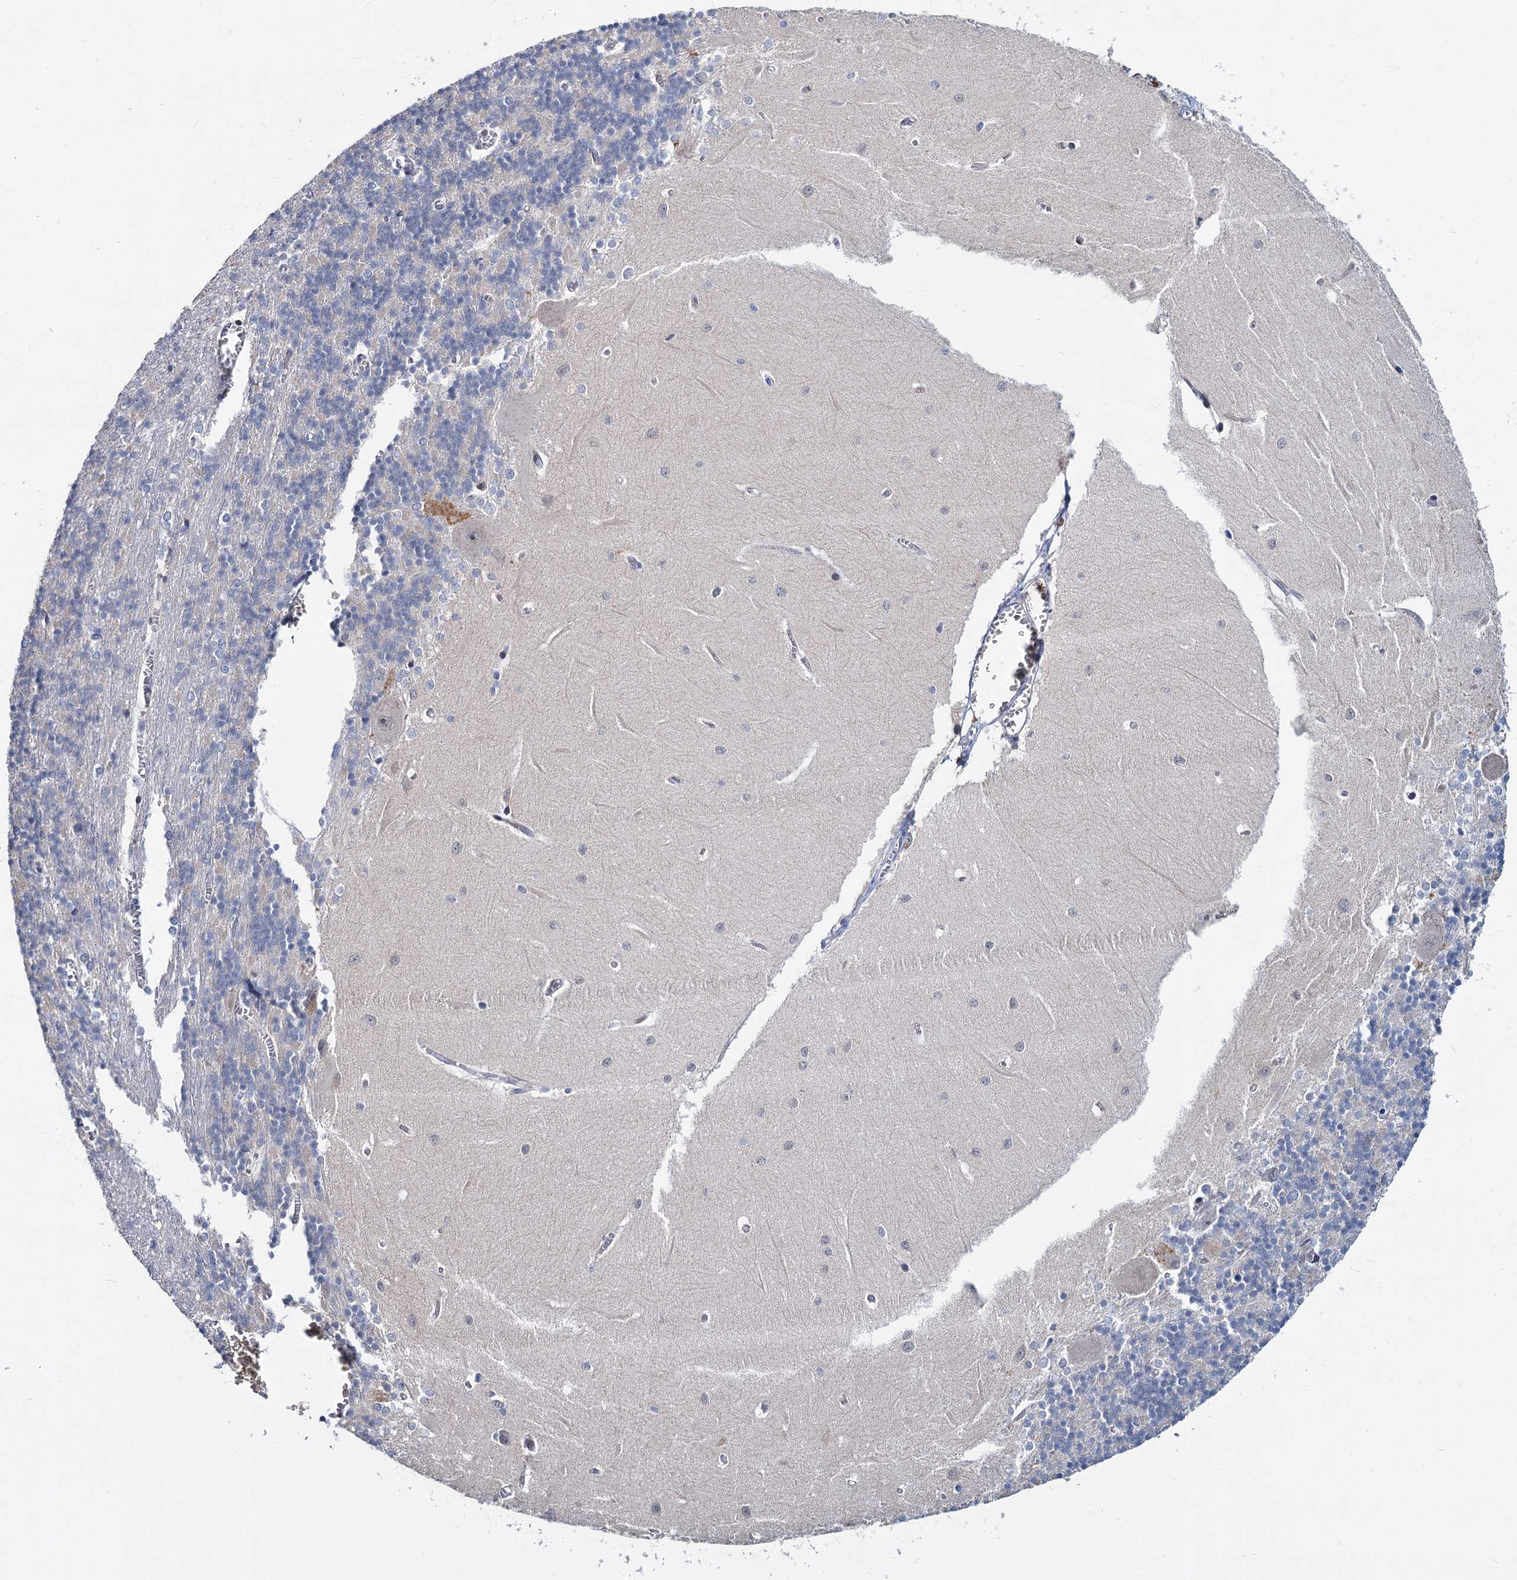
{"staining": {"intensity": "negative", "quantity": "none", "location": "none"}, "tissue": "cerebellum", "cell_type": "Cells in granular layer", "image_type": "normal", "snomed": [{"axis": "morphology", "description": "Normal tissue, NOS"}, {"axis": "topography", "description": "Cerebellum"}], "caption": "Human cerebellum stained for a protein using immunohistochemistry demonstrates no positivity in cells in granular layer.", "gene": "LRCH4", "patient": {"sex": "male", "age": 37}}